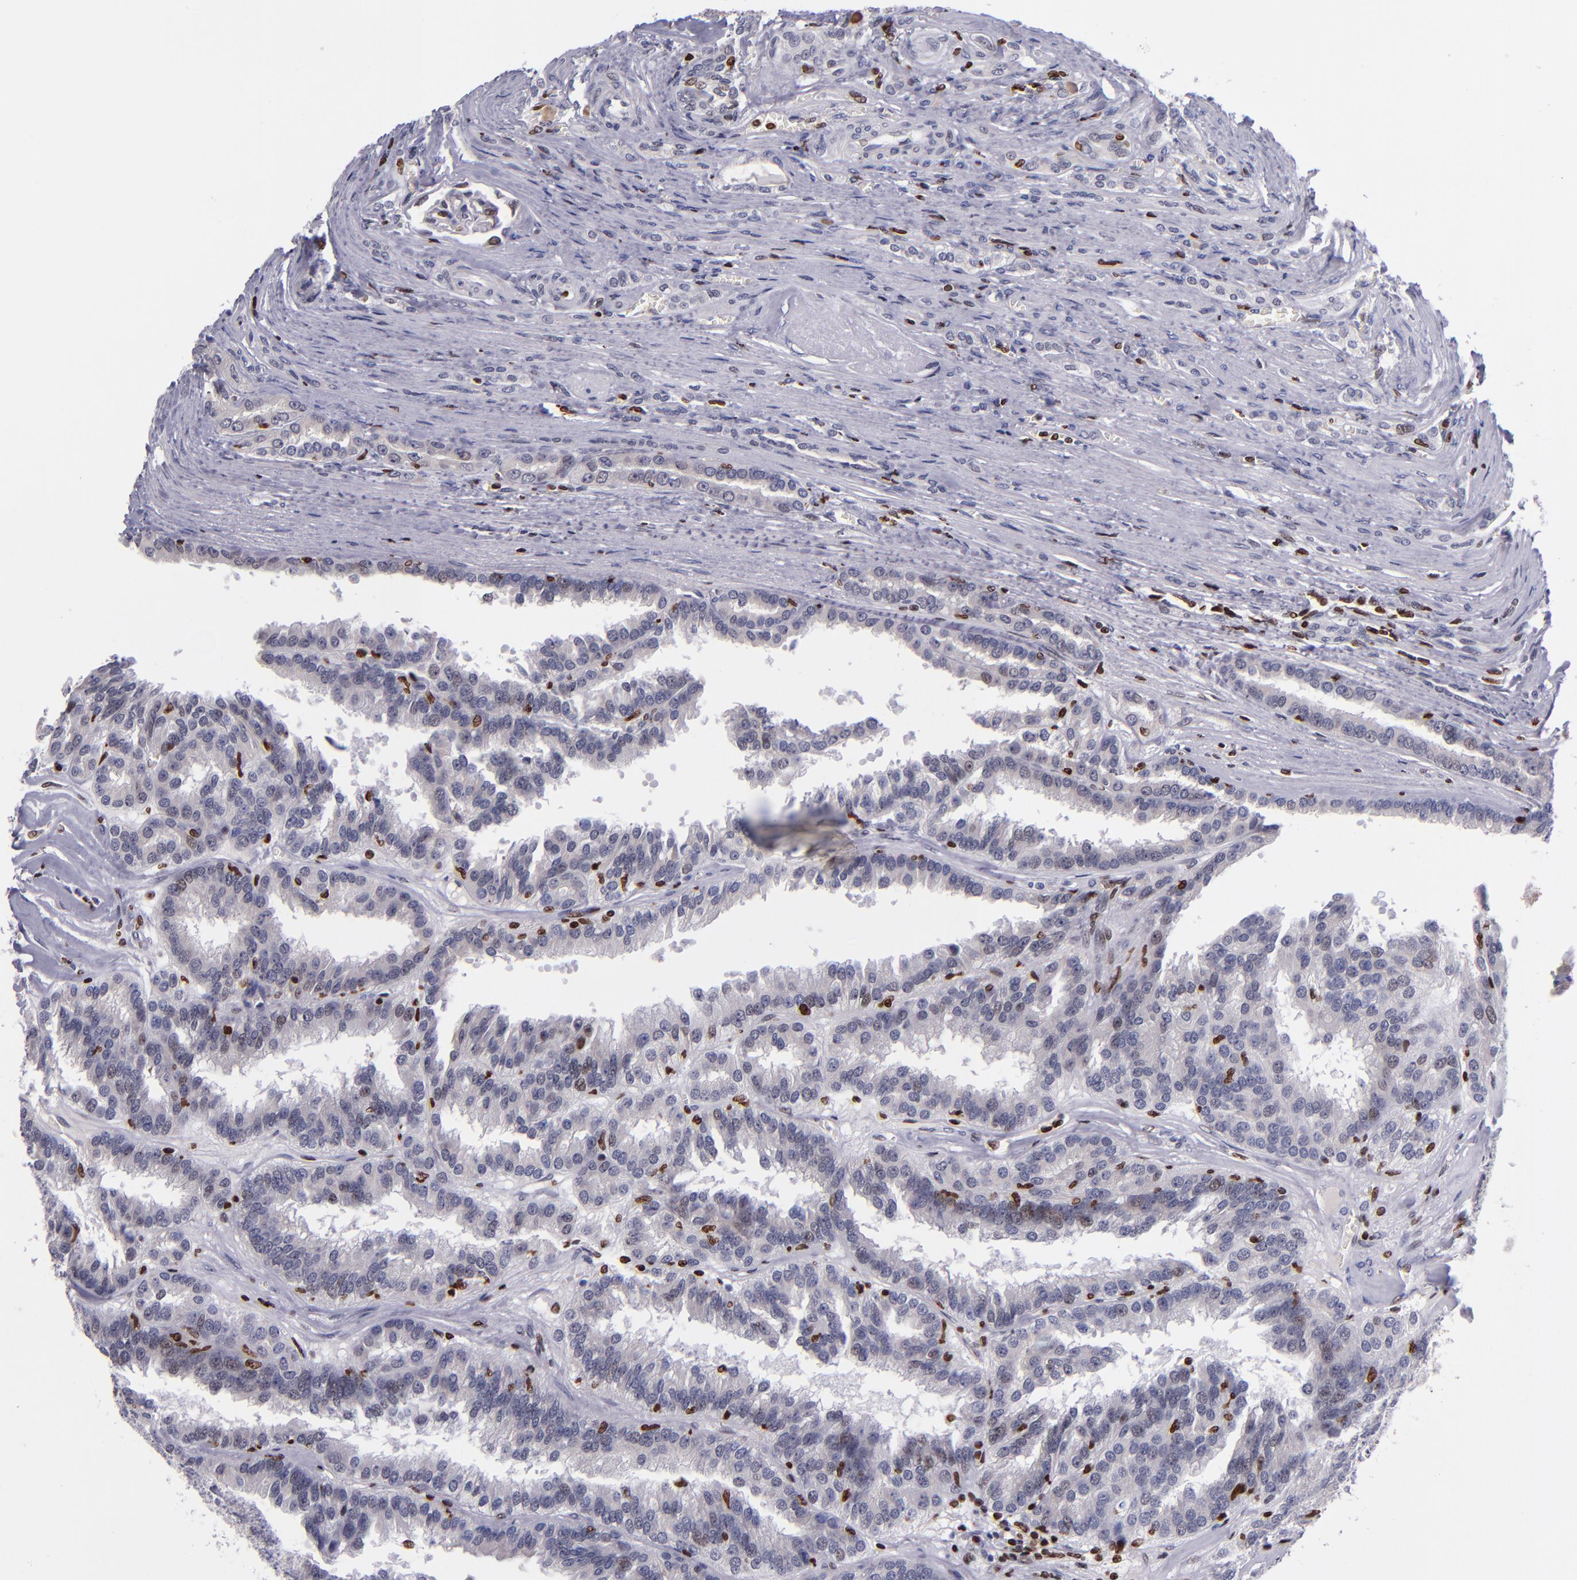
{"staining": {"intensity": "moderate", "quantity": "<25%", "location": "nuclear"}, "tissue": "renal cancer", "cell_type": "Tumor cells", "image_type": "cancer", "snomed": [{"axis": "morphology", "description": "Adenocarcinoma, NOS"}, {"axis": "topography", "description": "Kidney"}], "caption": "Human renal adenocarcinoma stained with a protein marker shows moderate staining in tumor cells.", "gene": "CDKL5", "patient": {"sex": "male", "age": 46}}